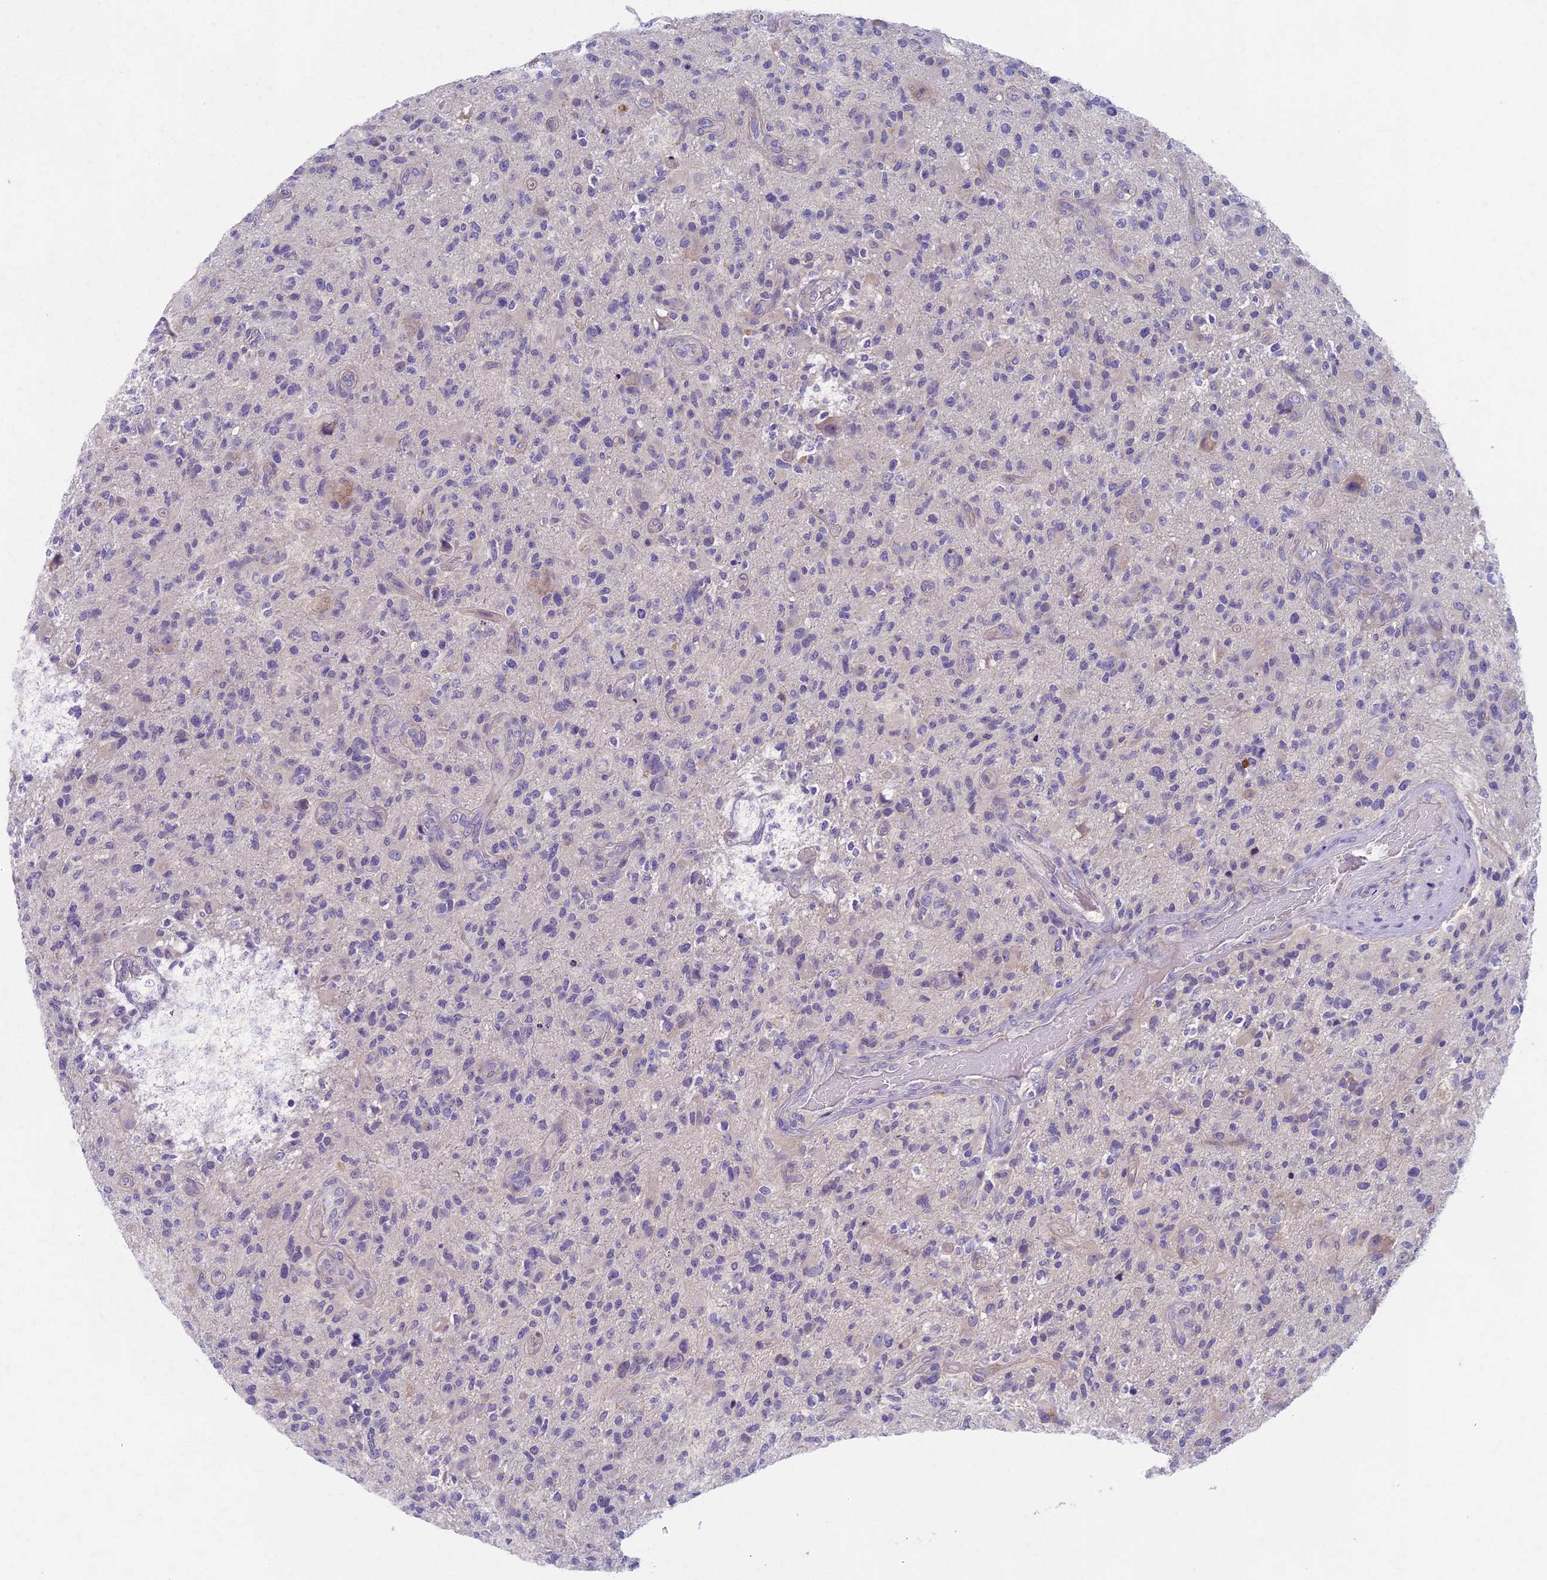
{"staining": {"intensity": "moderate", "quantity": "<25%", "location": "cytoplasmic/membranous"}, "tissue": "glioma", "cell_type": "Tumor cells", "image_type": "cancer", "snomed": [{"axis": "morphology", "description": "Glioma, malignant, High grade"}, {"axis": "topography", "description": "Brain"}], "caption": "Protein staining of glioma tissue exhibits moderate cytoplasmic/membranous expression in approximately <25% of tumor cells. The protein of interest is shown in brown color, while the nuclei are stained blue.", "gene": "AP4E1", "patient": {"sex": "male", "age": 47}}